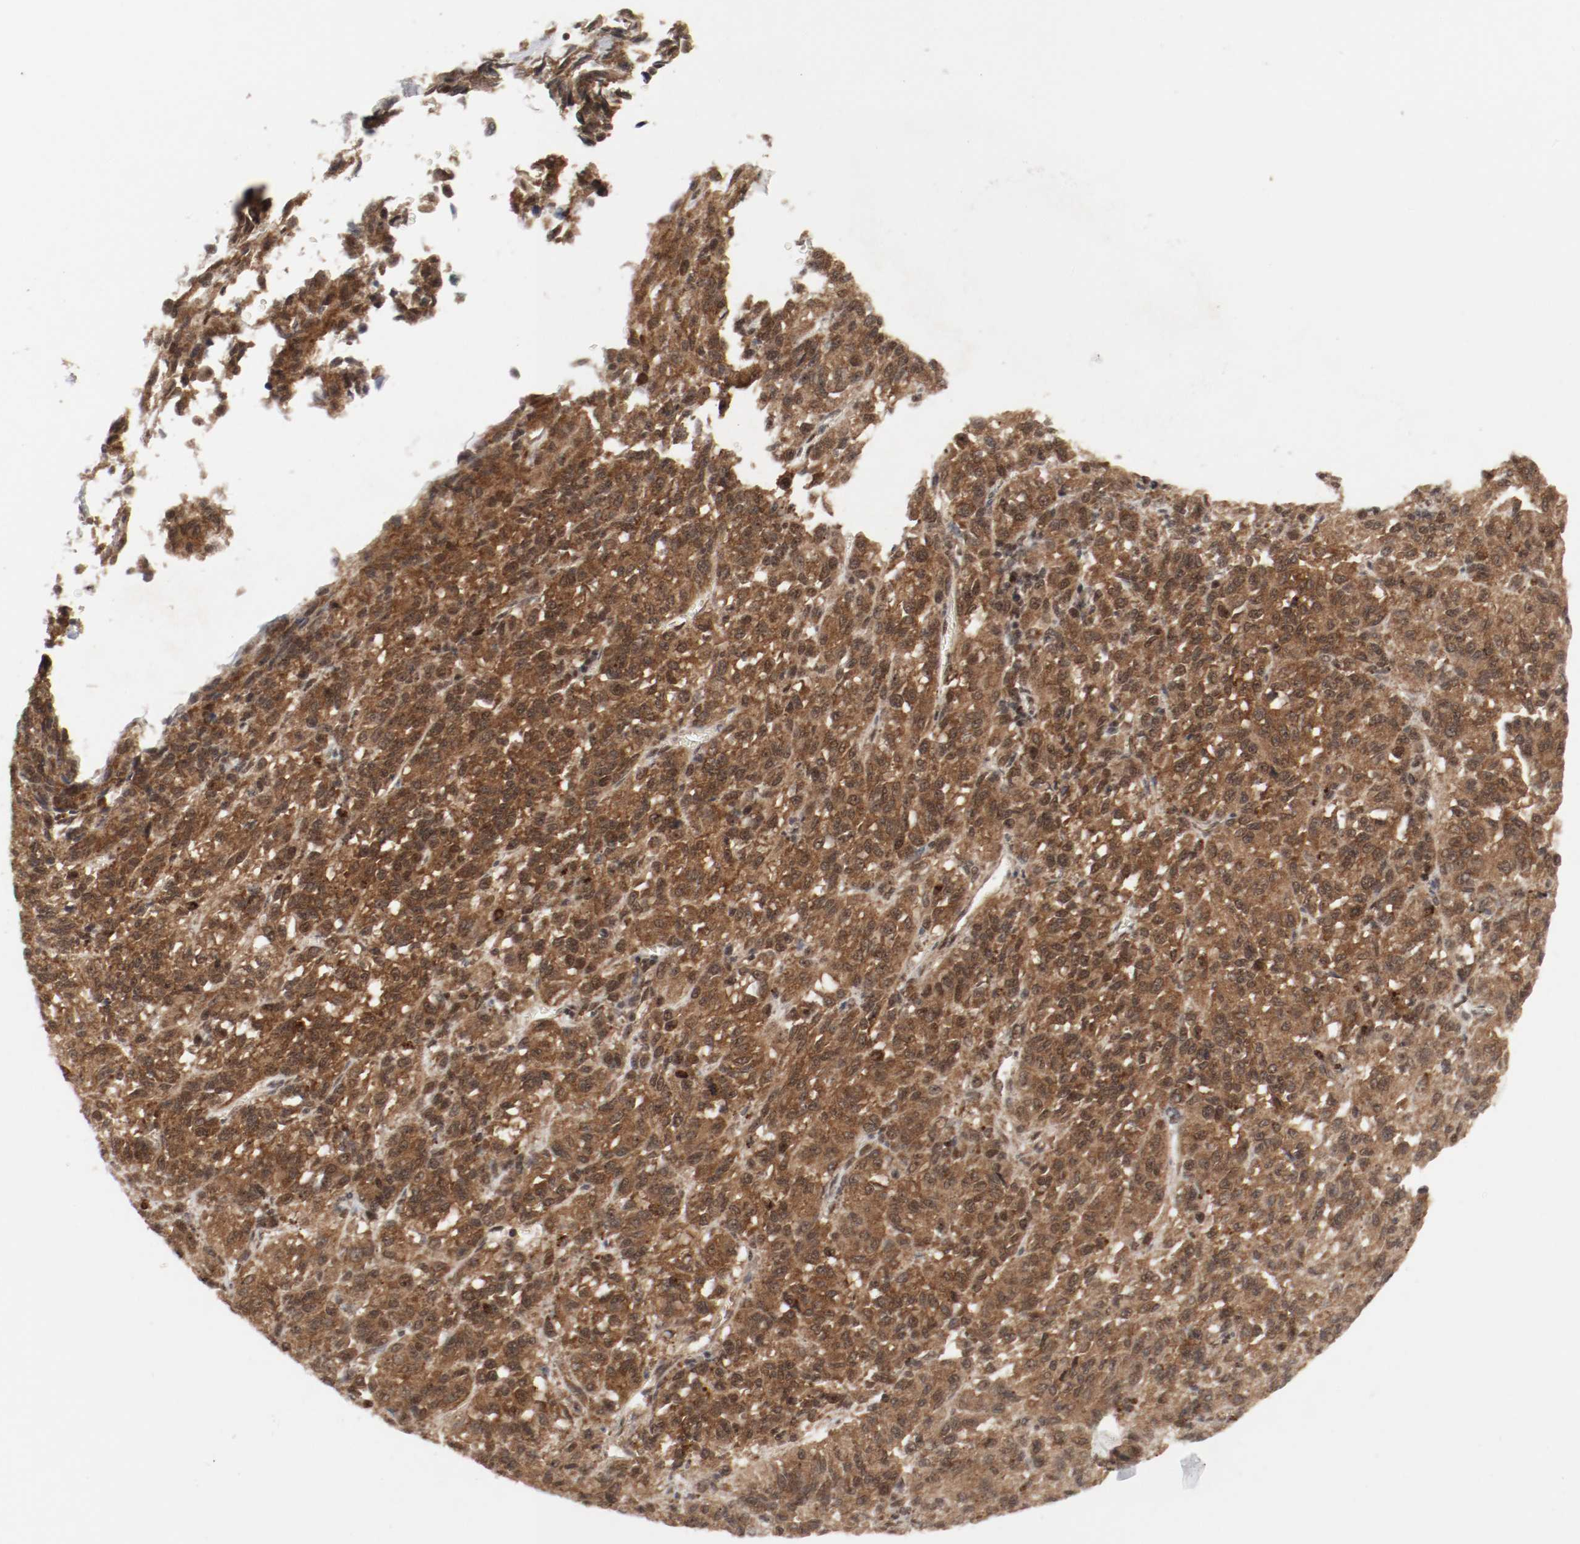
{"staining": {"intensity": "moderate", "quantity": ">75%", "location": "cytoplasmic/membranous,nuclear"}, "tissue": "melanoma", "cell_type": "Tumor cells", "image_type": "cancer", "snomed": [{"axis": "morphology", "description": "Malignant melanoma, Metastatic site"}, {"axis": "topography", "description": "Lung"}], "caption": "IHC micrograph of human melanoma stained for a protein (brown), which displays medium levels of moderate cytoplasmic/membranous and nuclear expression in approximately >75% of tumor cells.", "gene": "CSNK2B", "patient": {"sex": "male", "age": 64}}